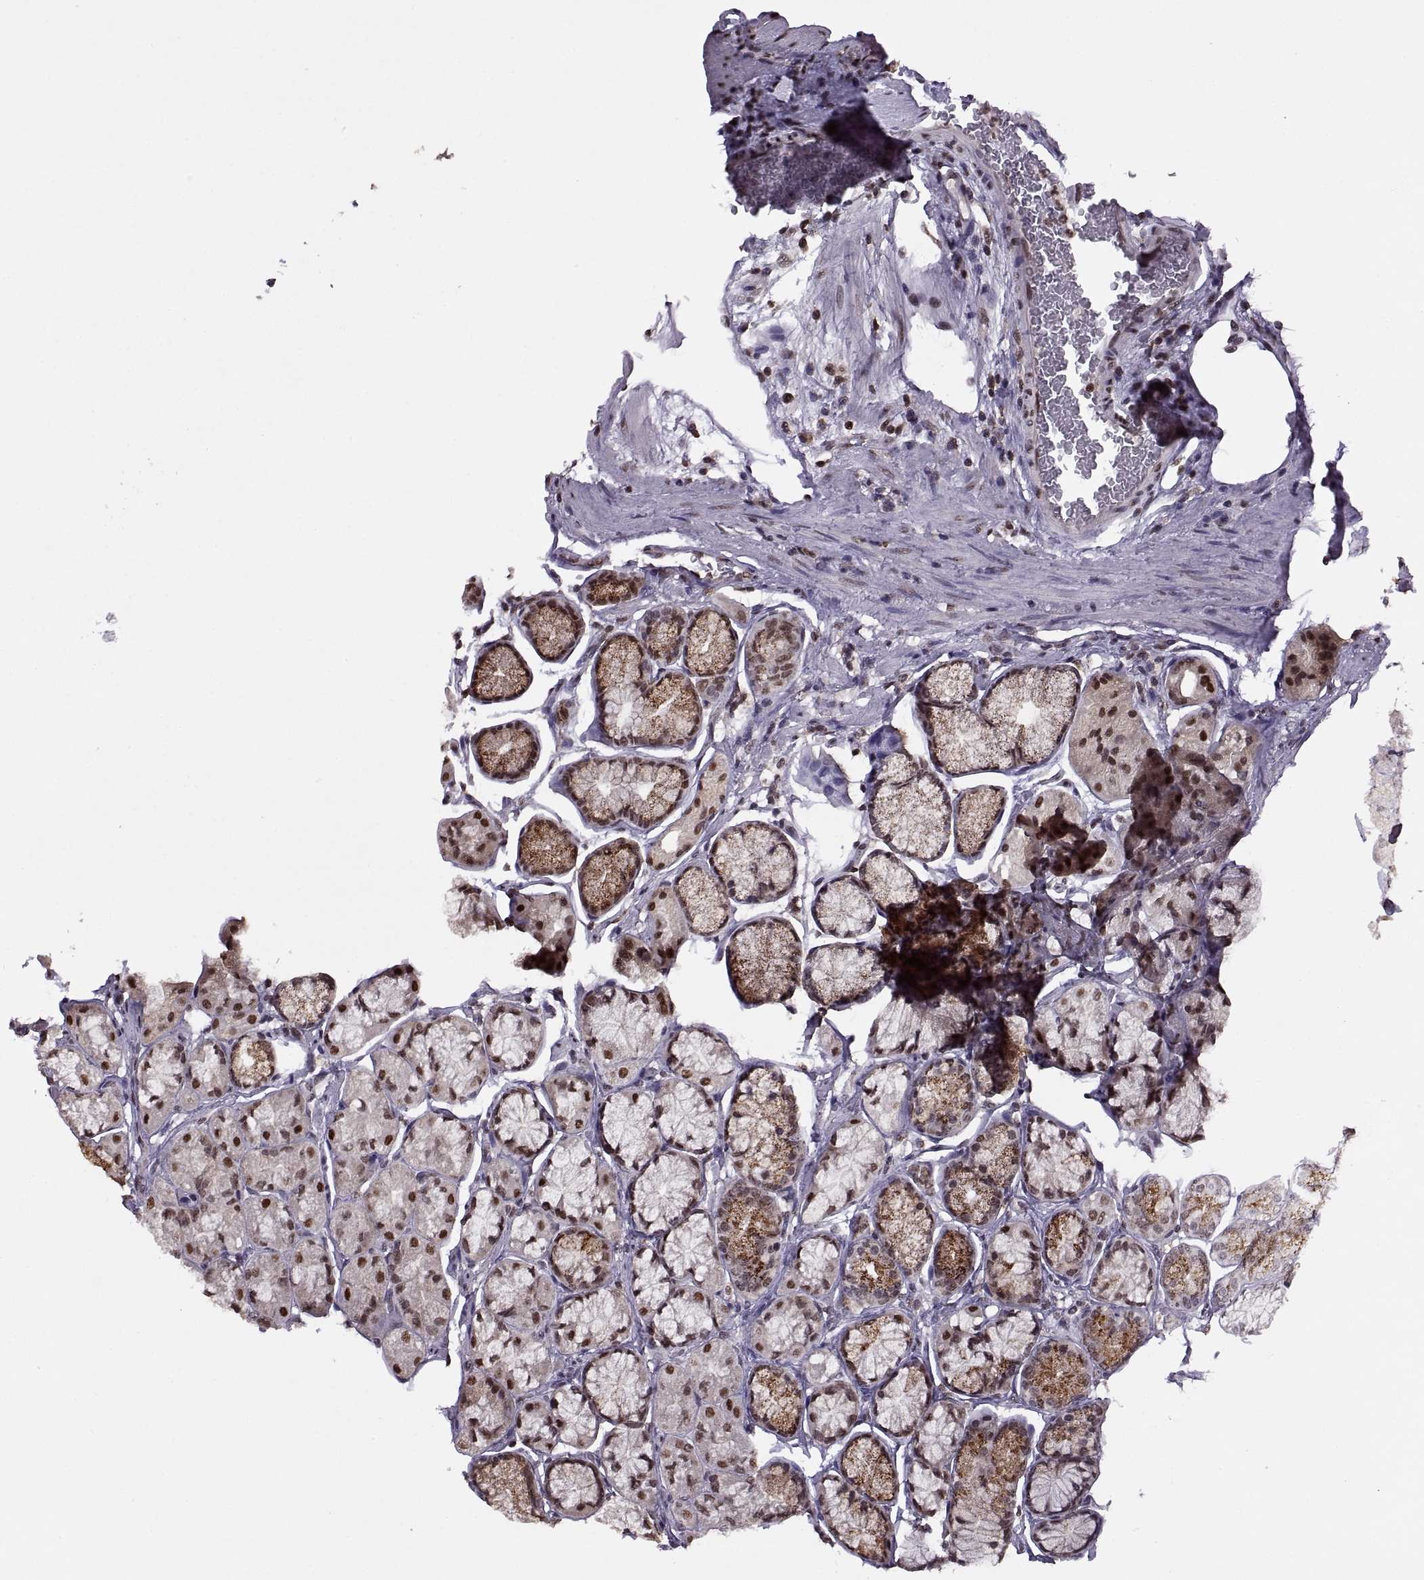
{"staining": {"intensity": "strong", "quantity": "<25%", "location": "nuclear"}, "tissue": "stomach", "cell_type": "Glandular cells", "image_type": "normal", "snomed": [{"axis": "morphology", "description": "Normal tissue, NOS"}, {"axis": "morphology", "description": "Adenocarcinoma, NOS"}, {"axis": "morphology", "description": "Adenocarcinoma, High grade"}, {"axis": "topography", "description": "Stomach, upper"}, {"axis": "topography", "description": "Stomach"}], "caption": "A histopathology image of human stomach stained for a protein reveals strong nuclear brown staining in glandular cells. (DAB (3,3'-diaminobenzidine) IHC with brightfield microscopy, high magnification).", "gene": "INTS3", "patient": {"sex": "female", "age": 65}}